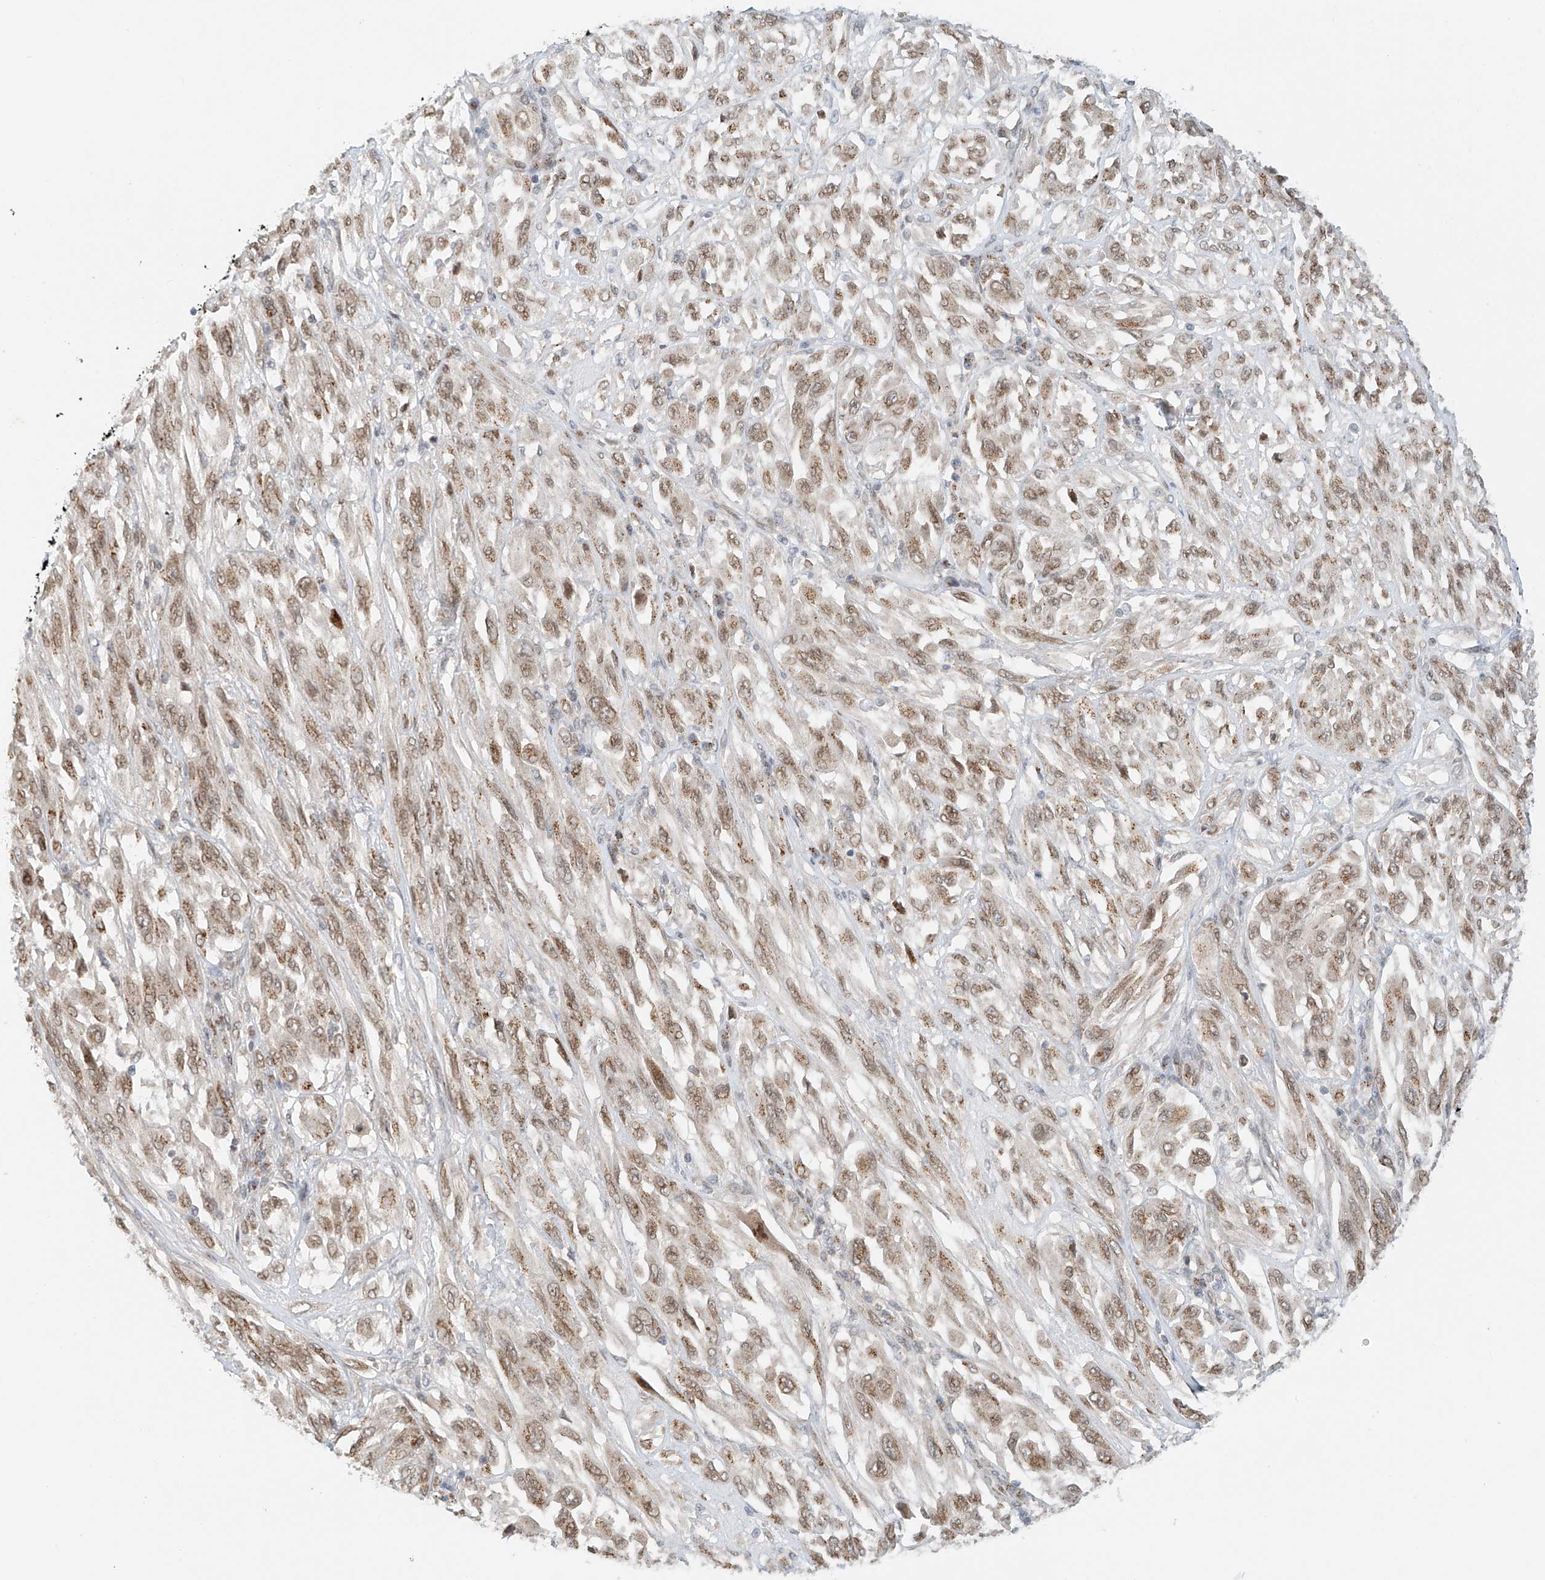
{"staining": {"intensity": "moderate", "quantity": ">75%", "location": "cytoplasmic/membranous,nuclear"}, "tissue": "melanoma", "cell_type": "Tumor cells", "image_type": "cancer", "snomed": [{"axis": "morphology", "description": "Malignant melanoma, NOS"}, {"axis": "topography", "description": "Skin"}], "caption": "A photomicrograph of human melanoma stained for a protein displays moderate cytoplasmic/membranous and nuclear brown staining in tumor cells. The staining is performed using DAB (3,3'-diaminobenzidine) brown chromogen to label protein expression. The nuclei are counter-stained blue using hematoxylin.", "gene": "STARD9", "patient": {"sex": "female", "age": 91}}